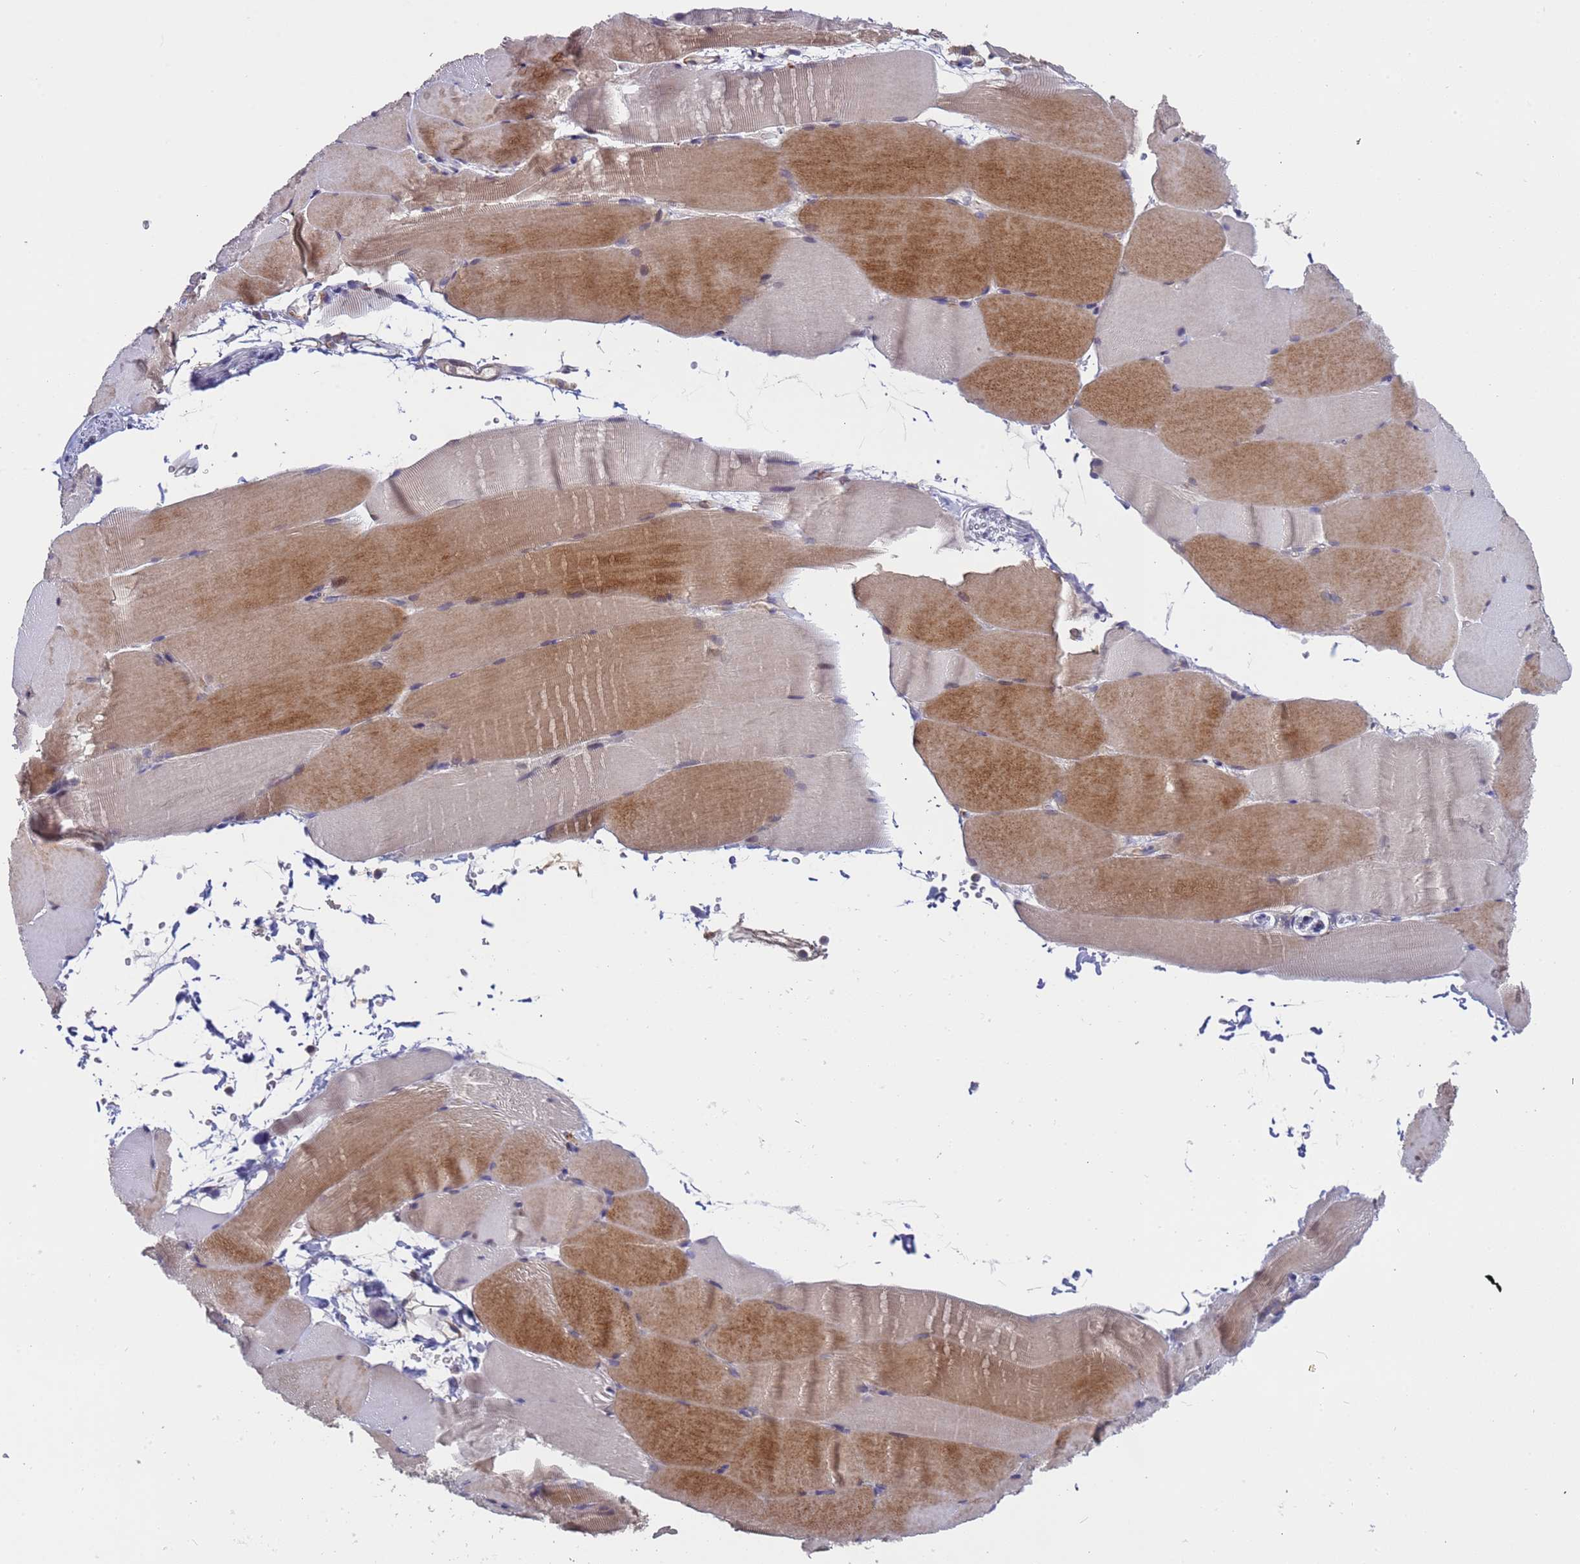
{"staining": {"intensity": "moderate", "quantity": "<25%", "location": "cytoplasmic/membranous"}, "tissue": "skeletal muscle", "cell_type": "Myocytes", "image_type": "normal", "snomed": [{"axis": "morphology", "description": "Normal tissue, NOS"}, {"axis": "topography", "description": "Skeletal muscle"}, {"axis": "topography", "description": "Parathyroid gland"}], "caption": "This micrograph reveals immunohistochemistry (IHC) staining of benign human skeletal muscle, with low moderate cytoplasmic/membranous staining in approximately <25% of myocytes.", "gene": "ZNF248", "patient": {"sex": "female", "age": 37}}